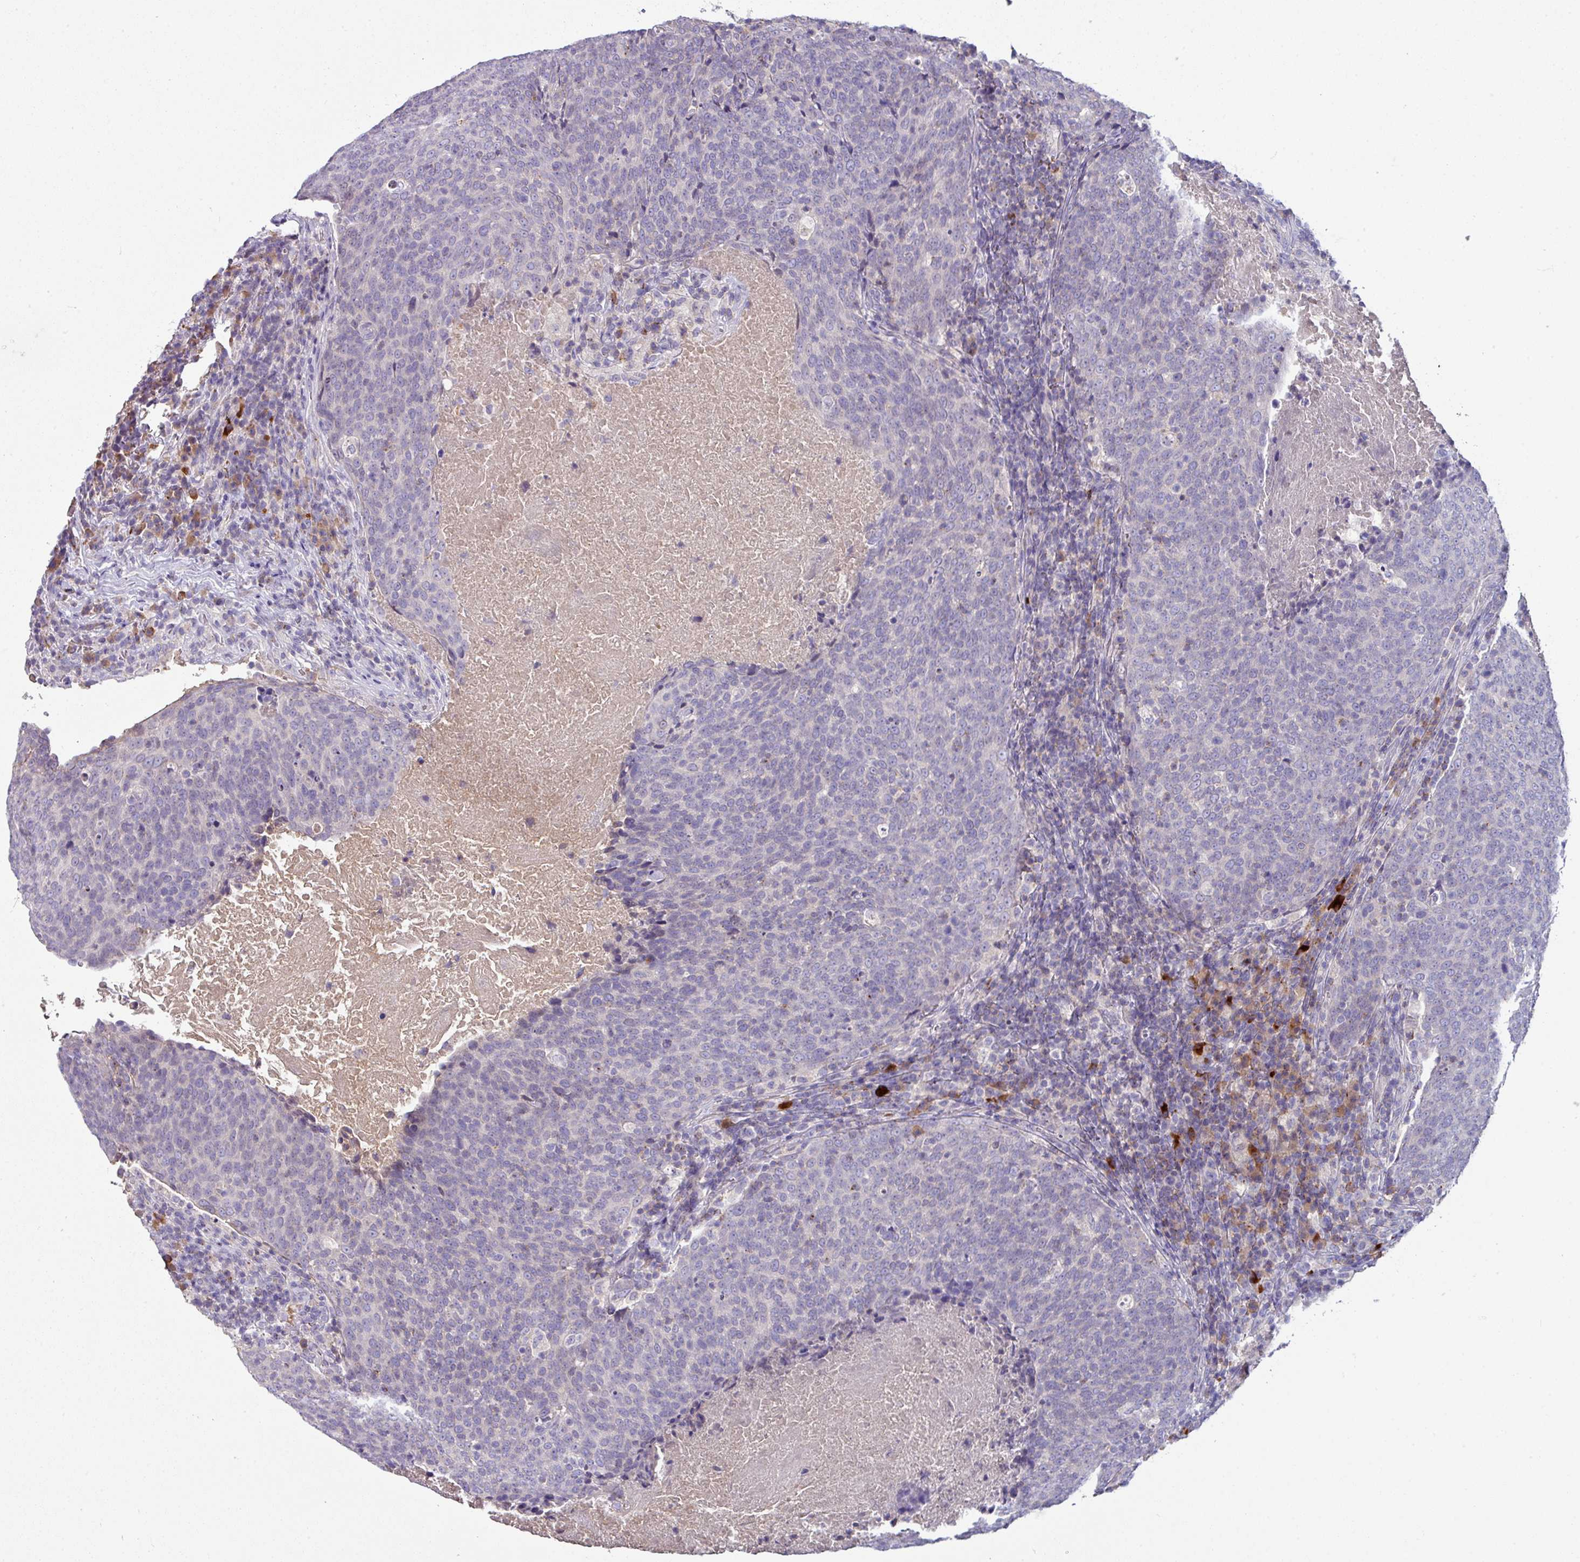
{"staining": {"intensity": "negative", "quantity": "none", "location": "none"}, "tissue": "head and neck cancer", "cell_type": "Tumor cells", "image_type": "cancer", "snomed": [{"axis": "morphology", "description": "Squamous cell carcinoma, NOS"}, {"axis": "morphology", "description": "Squamous cell carcinoma, metastatic, NOS"}, {"axis": "topography", "description": "Lymph node"}, {"axis": "topography", "description": "Head-Neck"}], "caption": "High magnification brightfield microscopy of metastatic squamous cell carcinoma (head and neck) stained with DAB (brown) and counterstained with hematoxylin (blue): tumor cells show no significant staining.", "gene": "SLAMF6", "patient": {"sex": "male", "age": 62}}